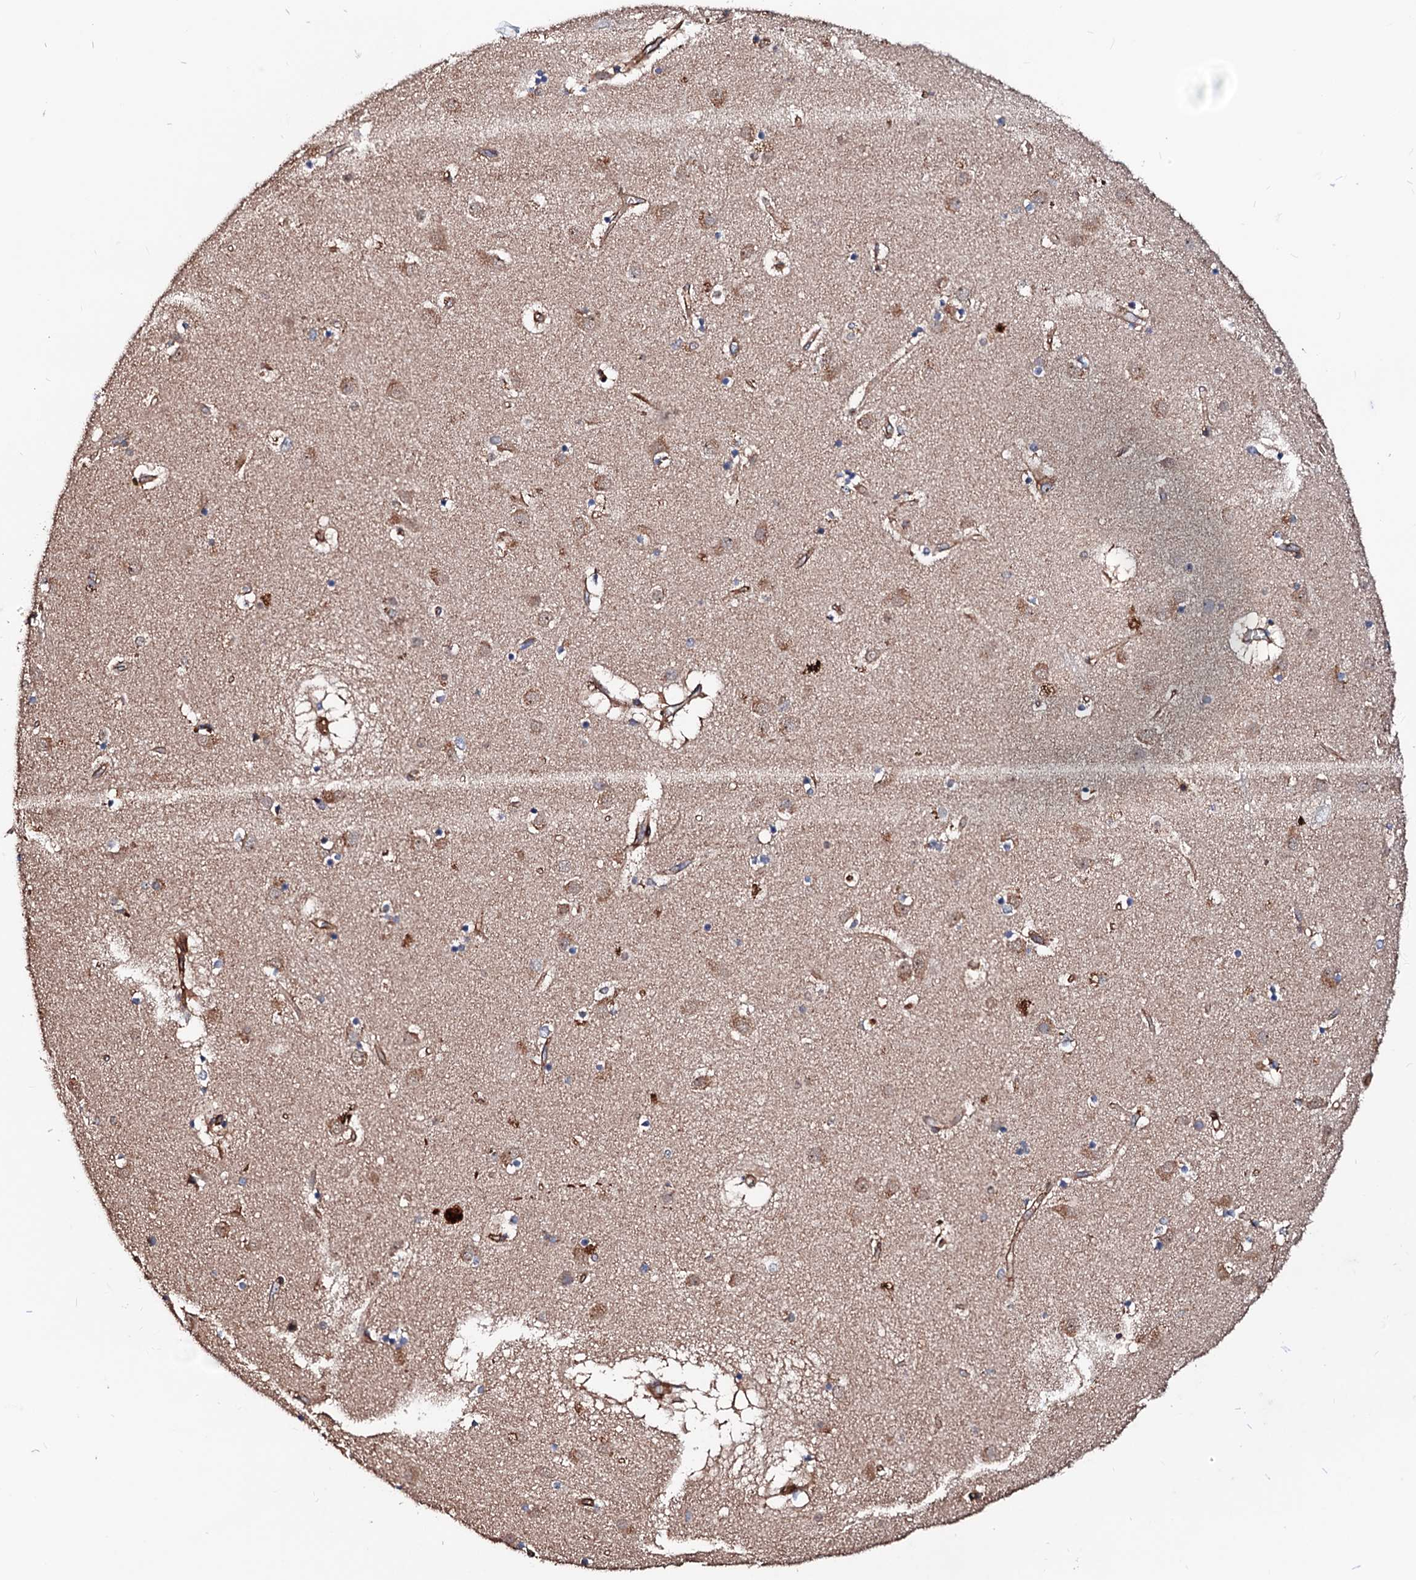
{"staining": {"intensity": "negative", "quantity": "none", "location": "none"}, "tissue": "caudate", "cell_type": "Glial cells", "image_type": "normal", "snomed": [{"axis": "morphology", "description": "Normal tissue, NOS"}, {"axis": "topography", "description": "Lateral ventricle wall"}], "caption": "This is an immunohistochemistry histopathology image of benign human caudate. There is no staining in glial cells.", "gene": "TBCEL", "patient": {"sex": "male", "age": 70}}